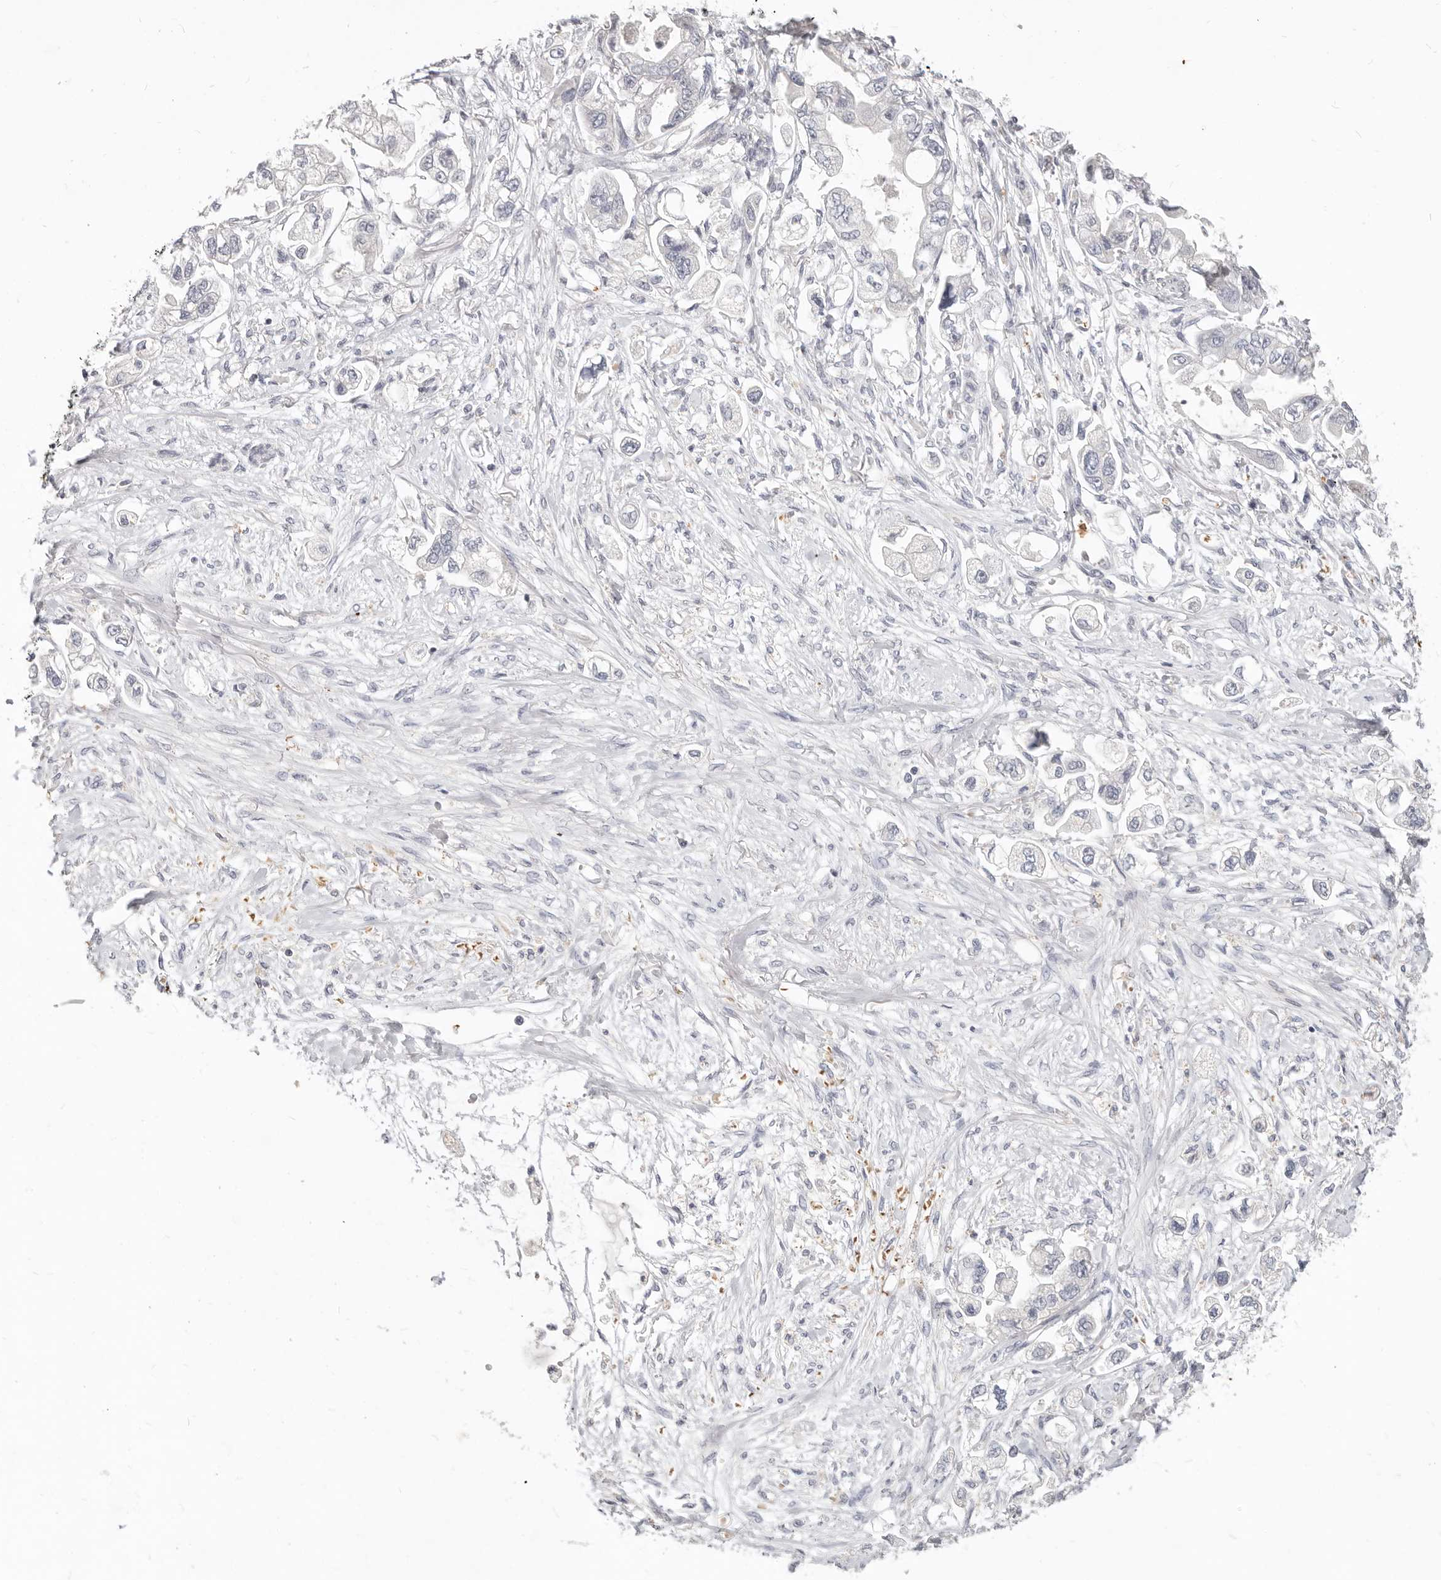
{"staining": {"intensity": "negative", "quantity": "none", "location": "none"}, "tissue": "stomach cancer", "cell_type": "Tumor cells", "image_type": "cancer", "snomed": [{"axis": "morphology", "description": "Adenocarcinoma, NOS"}, {"axis": "topography", "description": "Stomach"}], "caption": "Human stomach adenocarcinoma stained for a protein using immunohistochemistry demonstrates no expression in tumor cells.", "gene": "TMEM63B", "patient": {"sex": "male", "age": 62}}